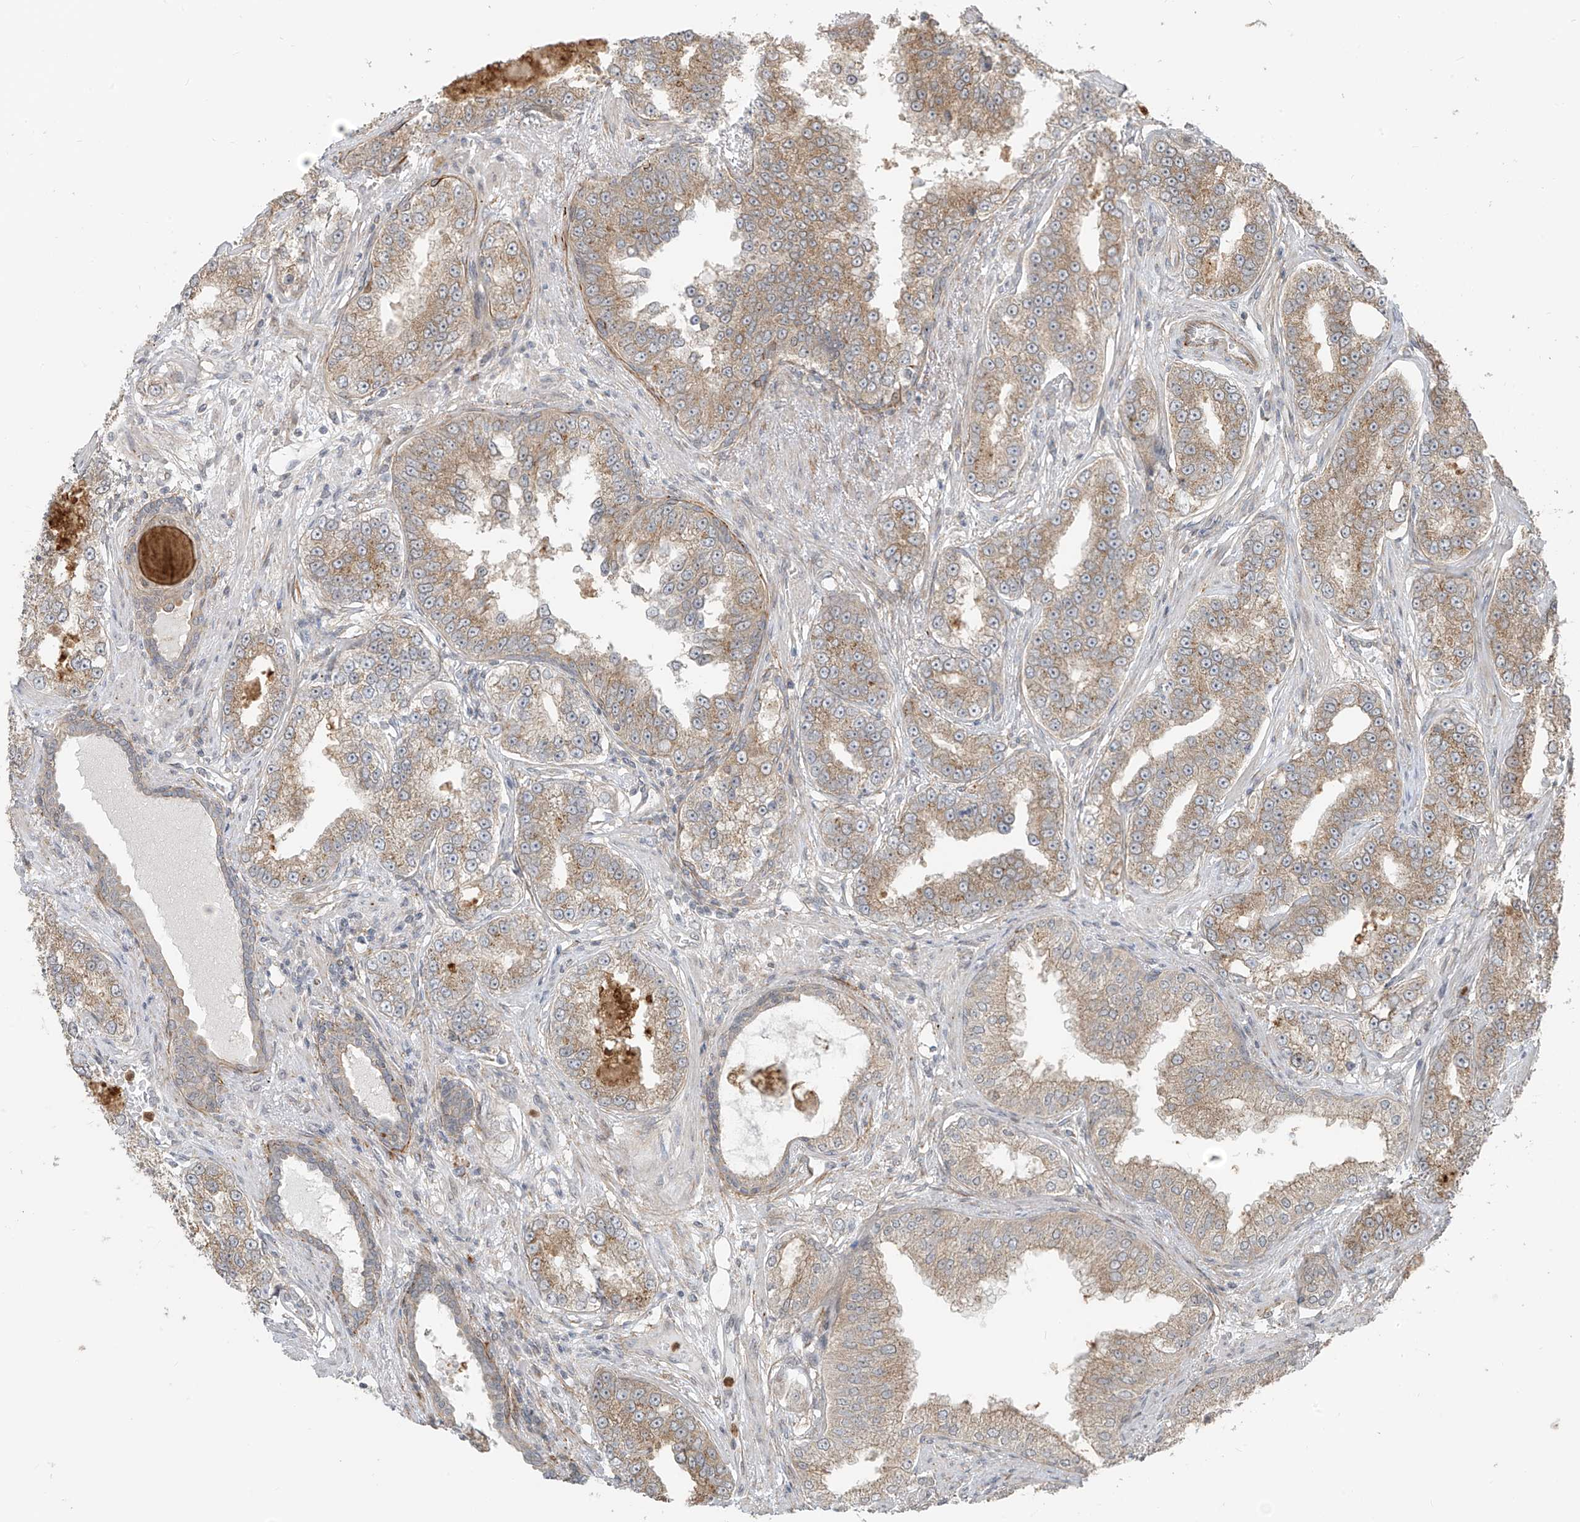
{"staining": {"intensity": "weak", "quantity": ">75%", "location": "cytoplasmic/membranous"}, "tissue": "prostate cancer", "cell_type": "Tumor cells", "image_type": "cancer", "snomed": [{"axis": "morphology", "description": "Normal tissue, NOS"}, {"axis": "morphology", "description": "Adenocarcinoma, High grade"}, {"axis": "topography", "description": "Prostate"}], "caption": "Tumor cells reveal low levels of weak cytoplasmic/membranous positivity in approximately >75% of cells in prostate adenocarcinoma (high-grade). The staining was performed using DAB to visualize the protein expression in brown, while the nuclei were stained in blue with hematoxylin (Magnification: 20x).", "gene": "PDE11A", "patient": {"sex": "male", "age": 83}}